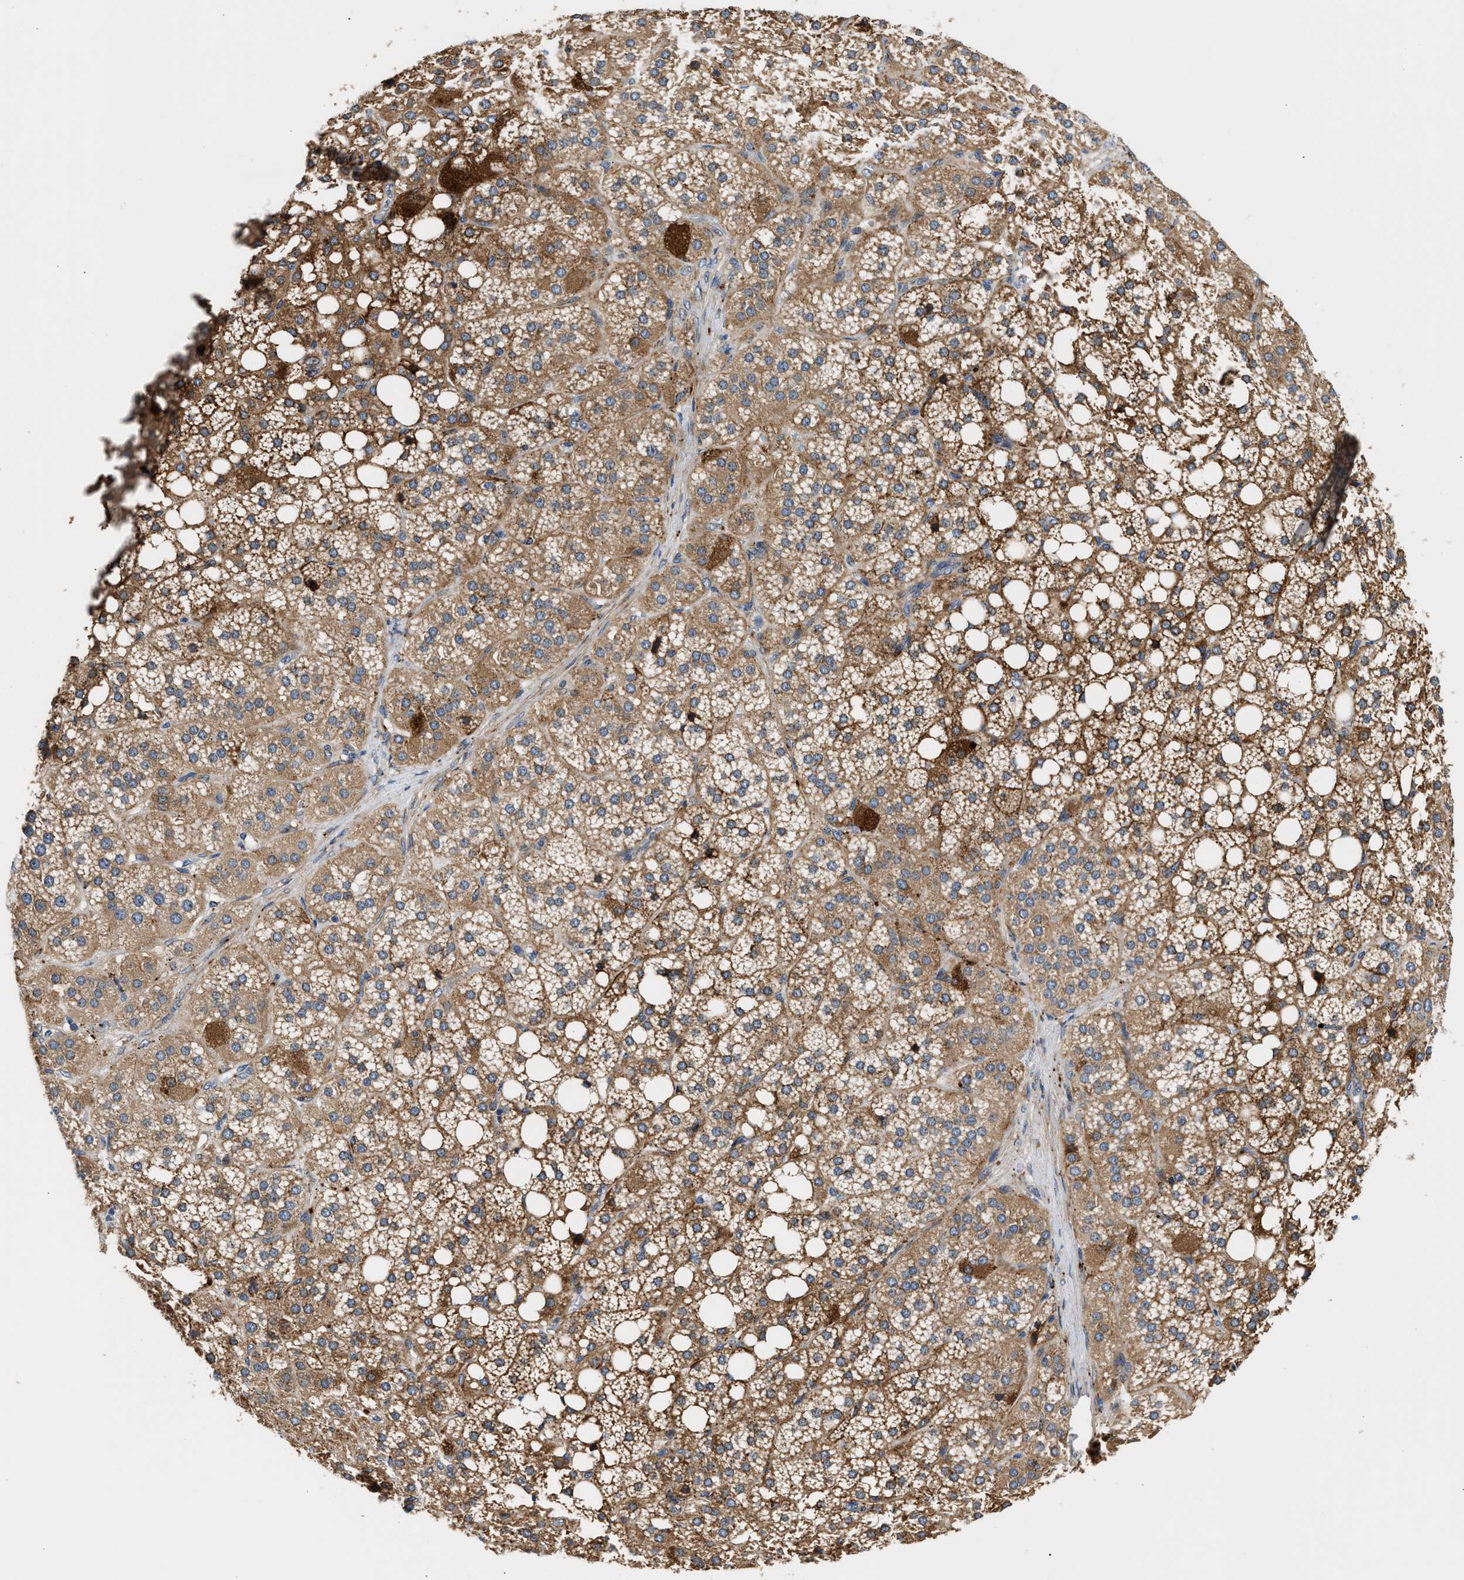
{"staining": {"intensity": "strong", "quantity": ">75%", "location": "cytoplasmic/membranous"}, "tissue": "adrenal gland", "cell_type": "Glandular cells", "image_type": "normal", "snomed": [{"axis": "morphology", "description": "Normal tissue, NOS"}, {"axis": "topography", "description": "Adrenal gland"}], "caption": "Immunohistochemistry (IHC) image of normal adrenal gland: adrenal gland stained using IHC shows high levels of strong protein expression localized specifically in the cytoplasmic/membranous of glandular cells, appearing as a cytoplasmic/membranous brown color.", "gene": "AMZ1", "patient": {"sex": "female", "age": 59}}